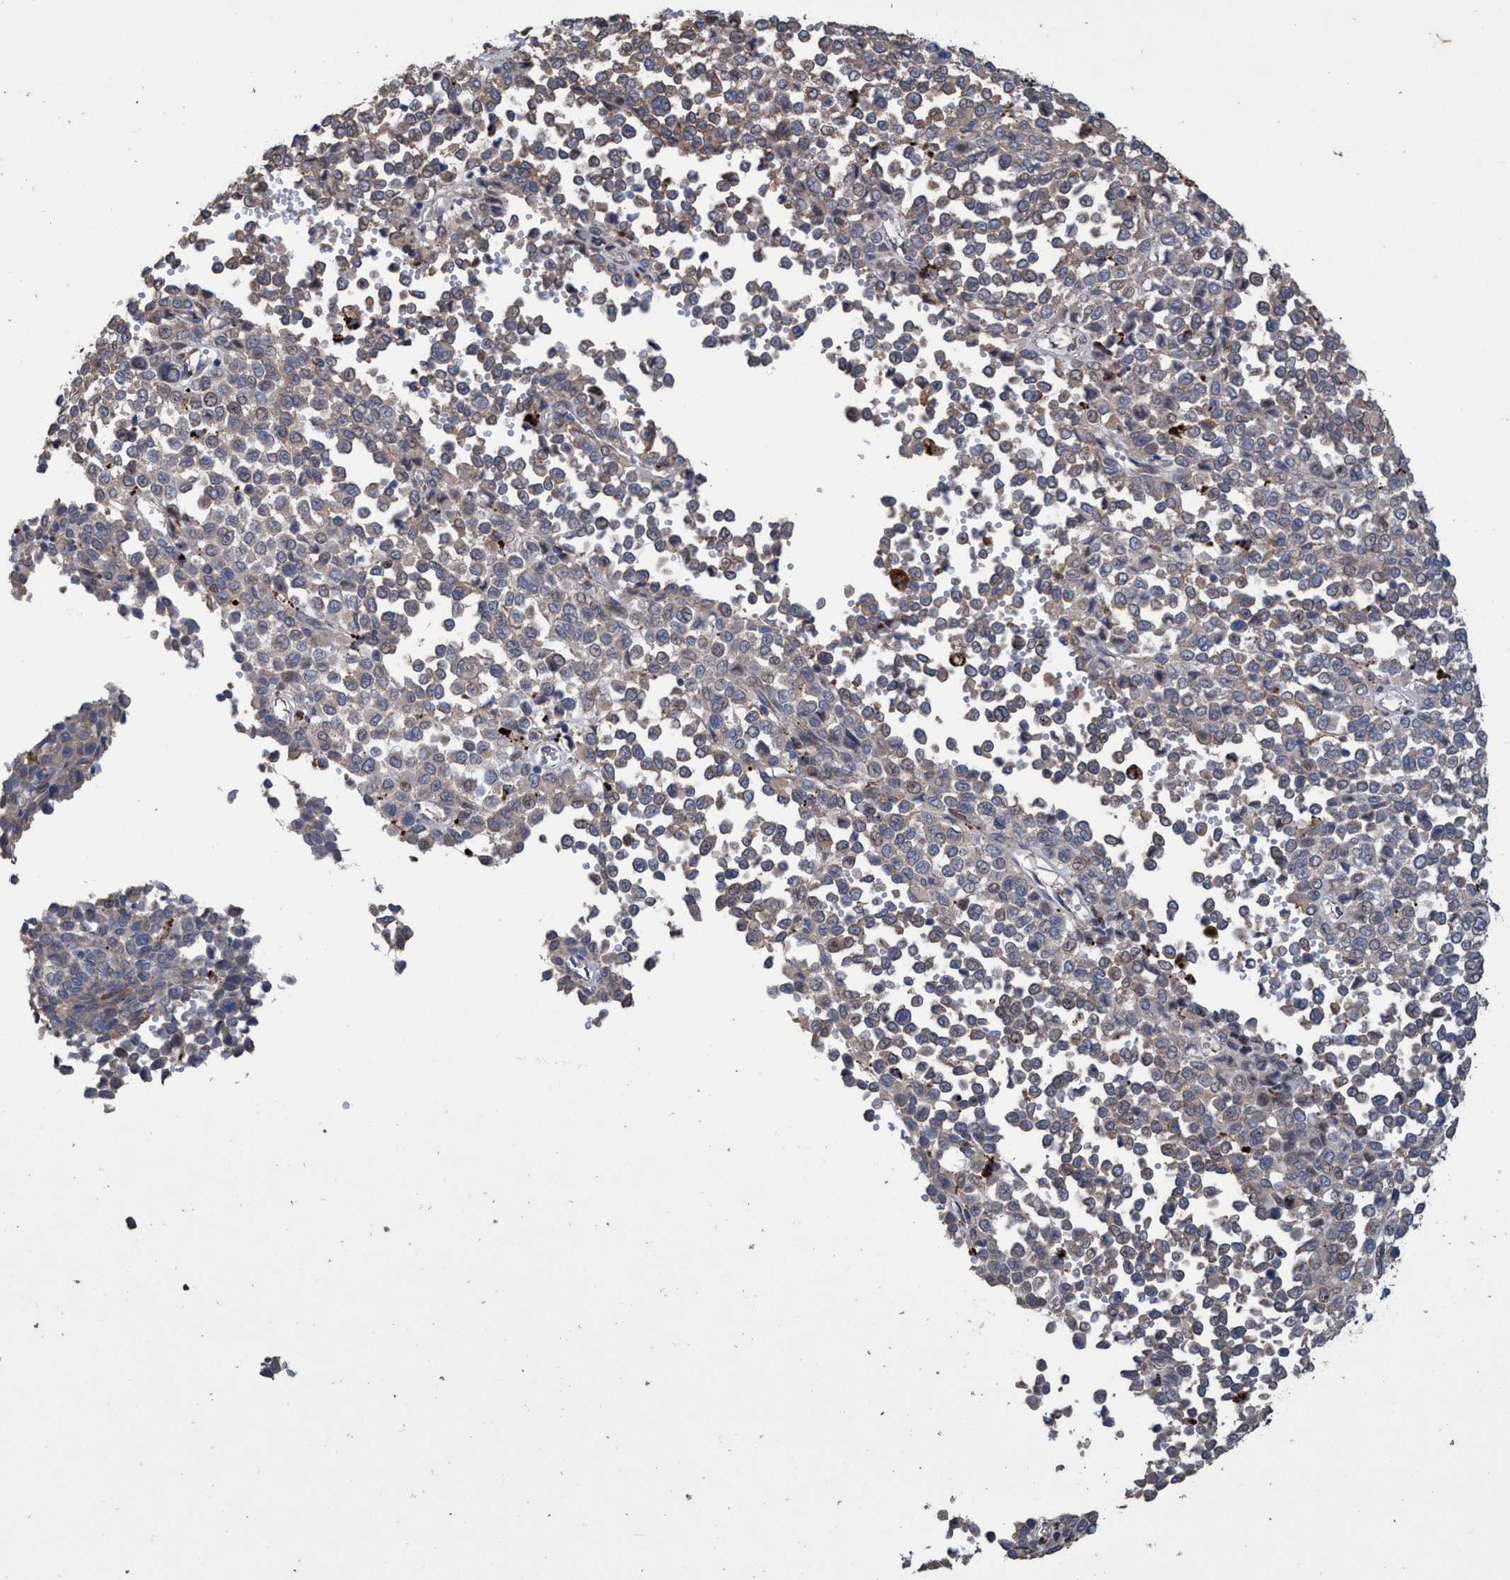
{"staining": {"intensity": "weak", "quantity": "25%-75%", "location": "cytoplasmic/membranous"}, "tissue": "melanoma", "cell_type": "Tumor cells", "image_type": "cancer", "snomed": [{"axis": "morphology", "description": "Malignant melanoma, Metastatic site"}, {"axis": "topography", "description": "Pancreas"}], "caption": "Human melanoma stained for a protein (brown) reveals weak cytoplasmic/membranous positive positivity in about 25%-75% of tumor cells.", "gene": "BBS9", "patient": {"sex": "female", "age": 30}}